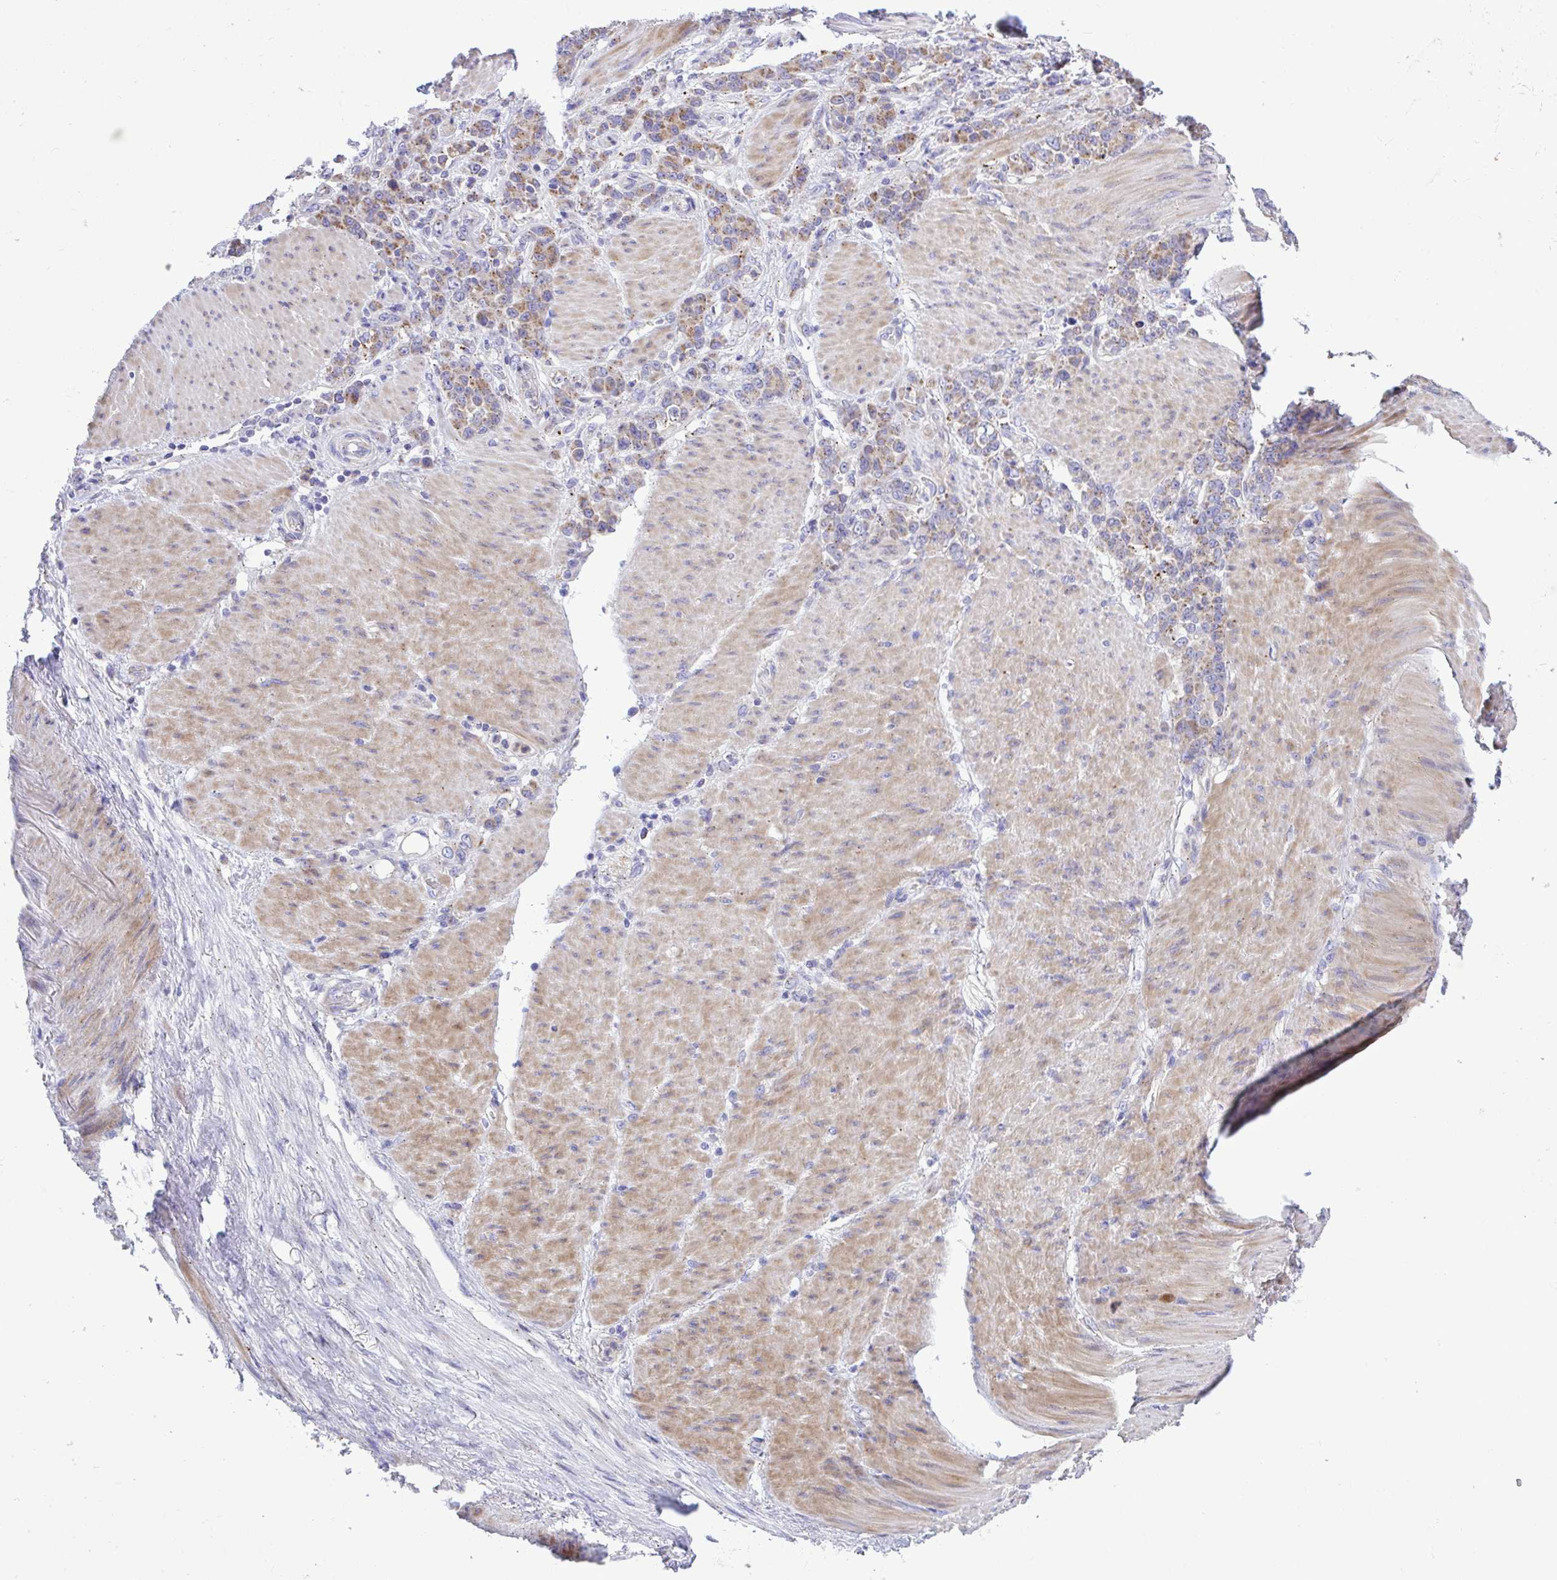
{"staining": {"intensity": "moderate", "quantity": "25%-75%", "location": "cytoplasmic/membranous"}, "tissue": "stomach cancer", "cell_type": "Tumor cells", "image_type": "cancer", "snomed": [{"axis": "morphology", "description": "Adenocarcinoma, NOS"}, {"axis": "topography", "description": "Stomach"}], "caption": "Stomach adenocarcinoma stained for a protein reveals moderate cytoplasmic/membranous positivity in tumor cells.", "gene": "MRPS16", "patient": {"sex": "female", "age": 79}}